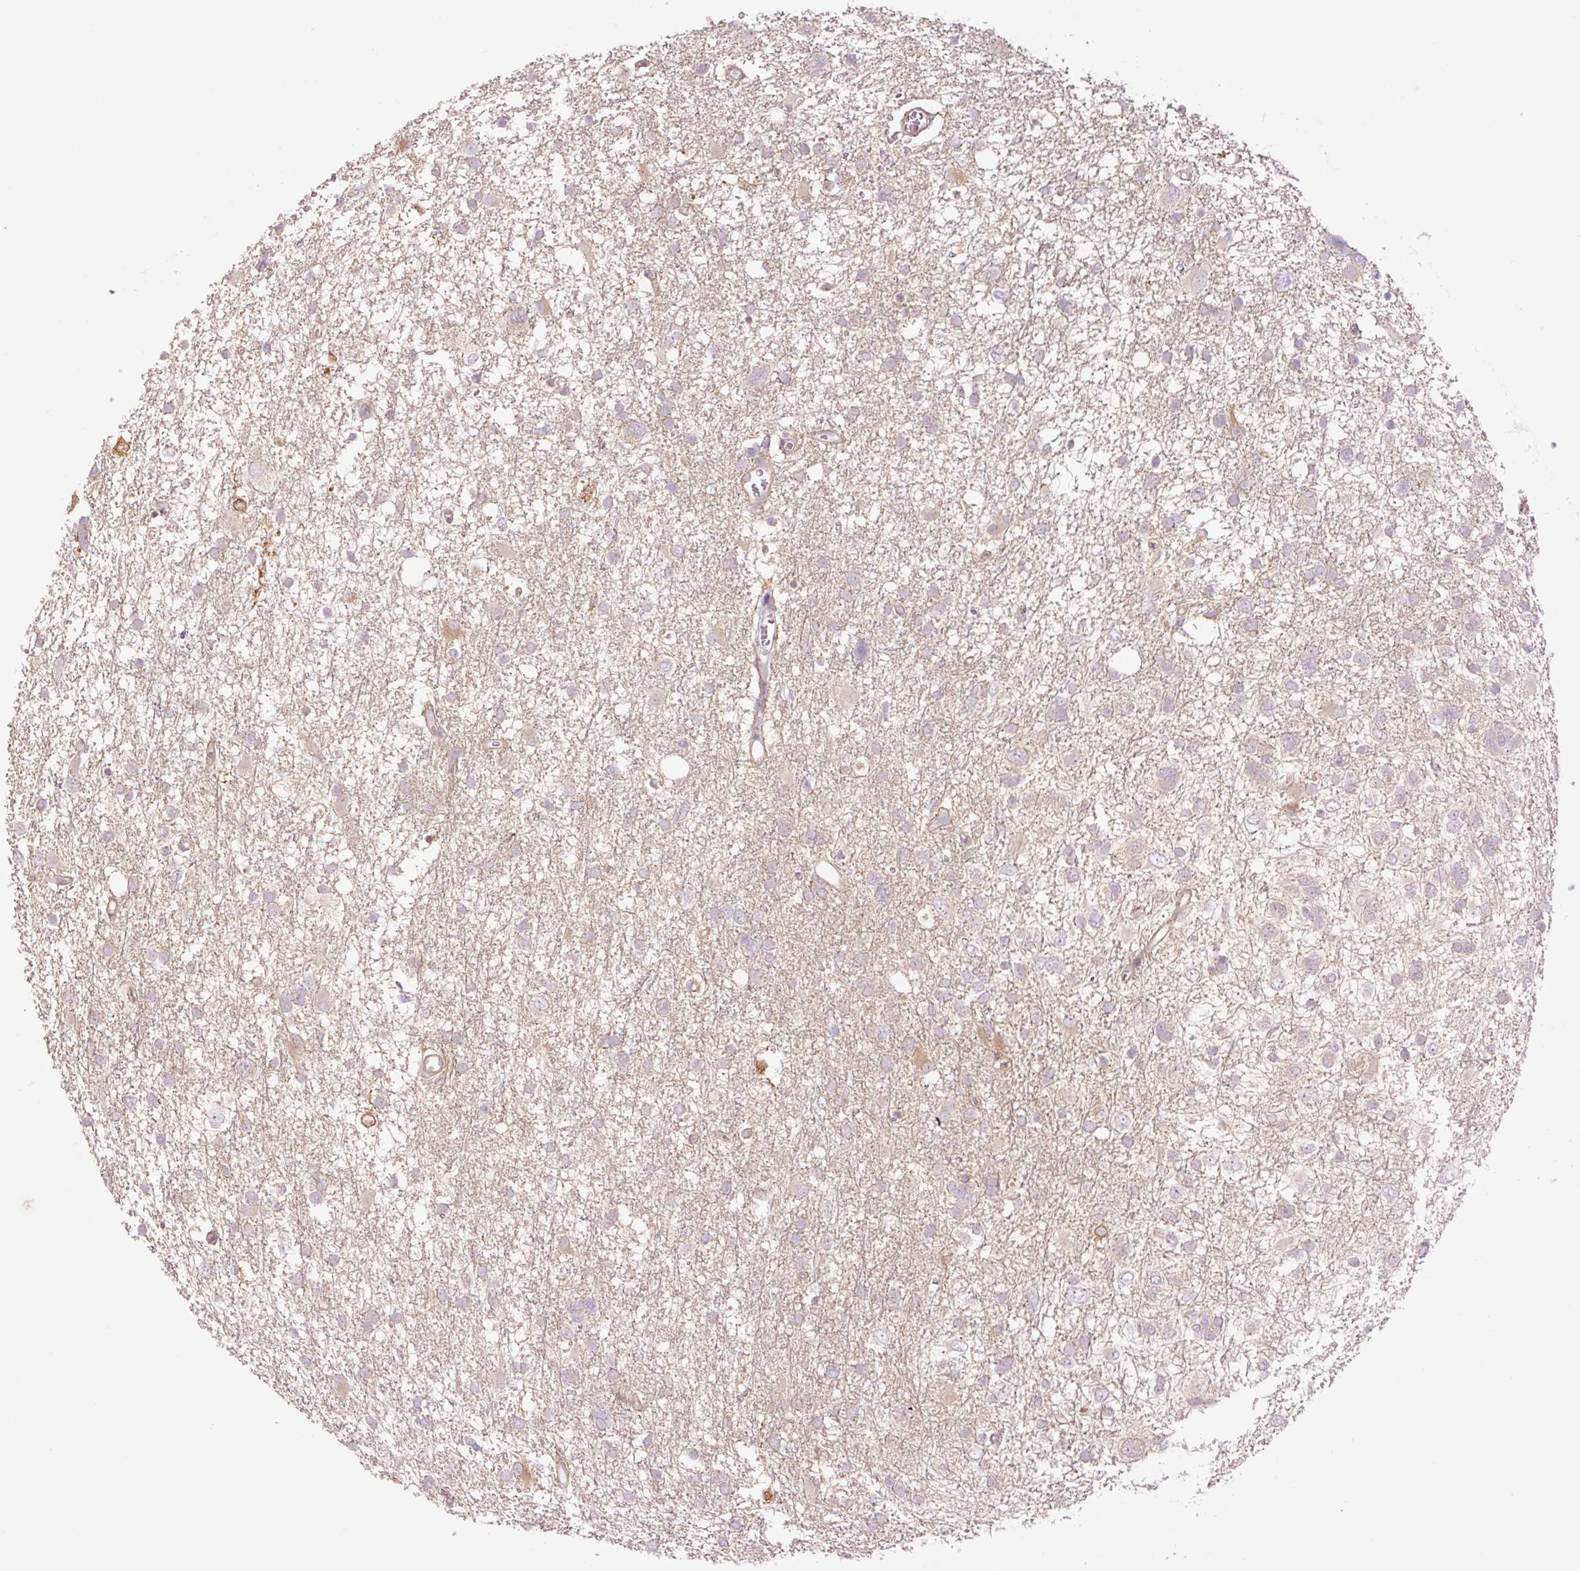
{"staining": {"intensity": "negative", "quantity": "none", "location": "none"}, "tissue": "glioma", "cell_type": "Tumor cells", "image_type": "cancer", "snomed": [{"axis": "morphology", "description": "Glioma, malignant, High grade"}, {"axis": "topography", "description": "Brain"}], "caption": "Glioma stained for a protein using immunohistochemistry (IHC) demonstrates no staining tumor cells.", "gene": "SLC29A3", "patient": {"sex": "male", "age": 61}}